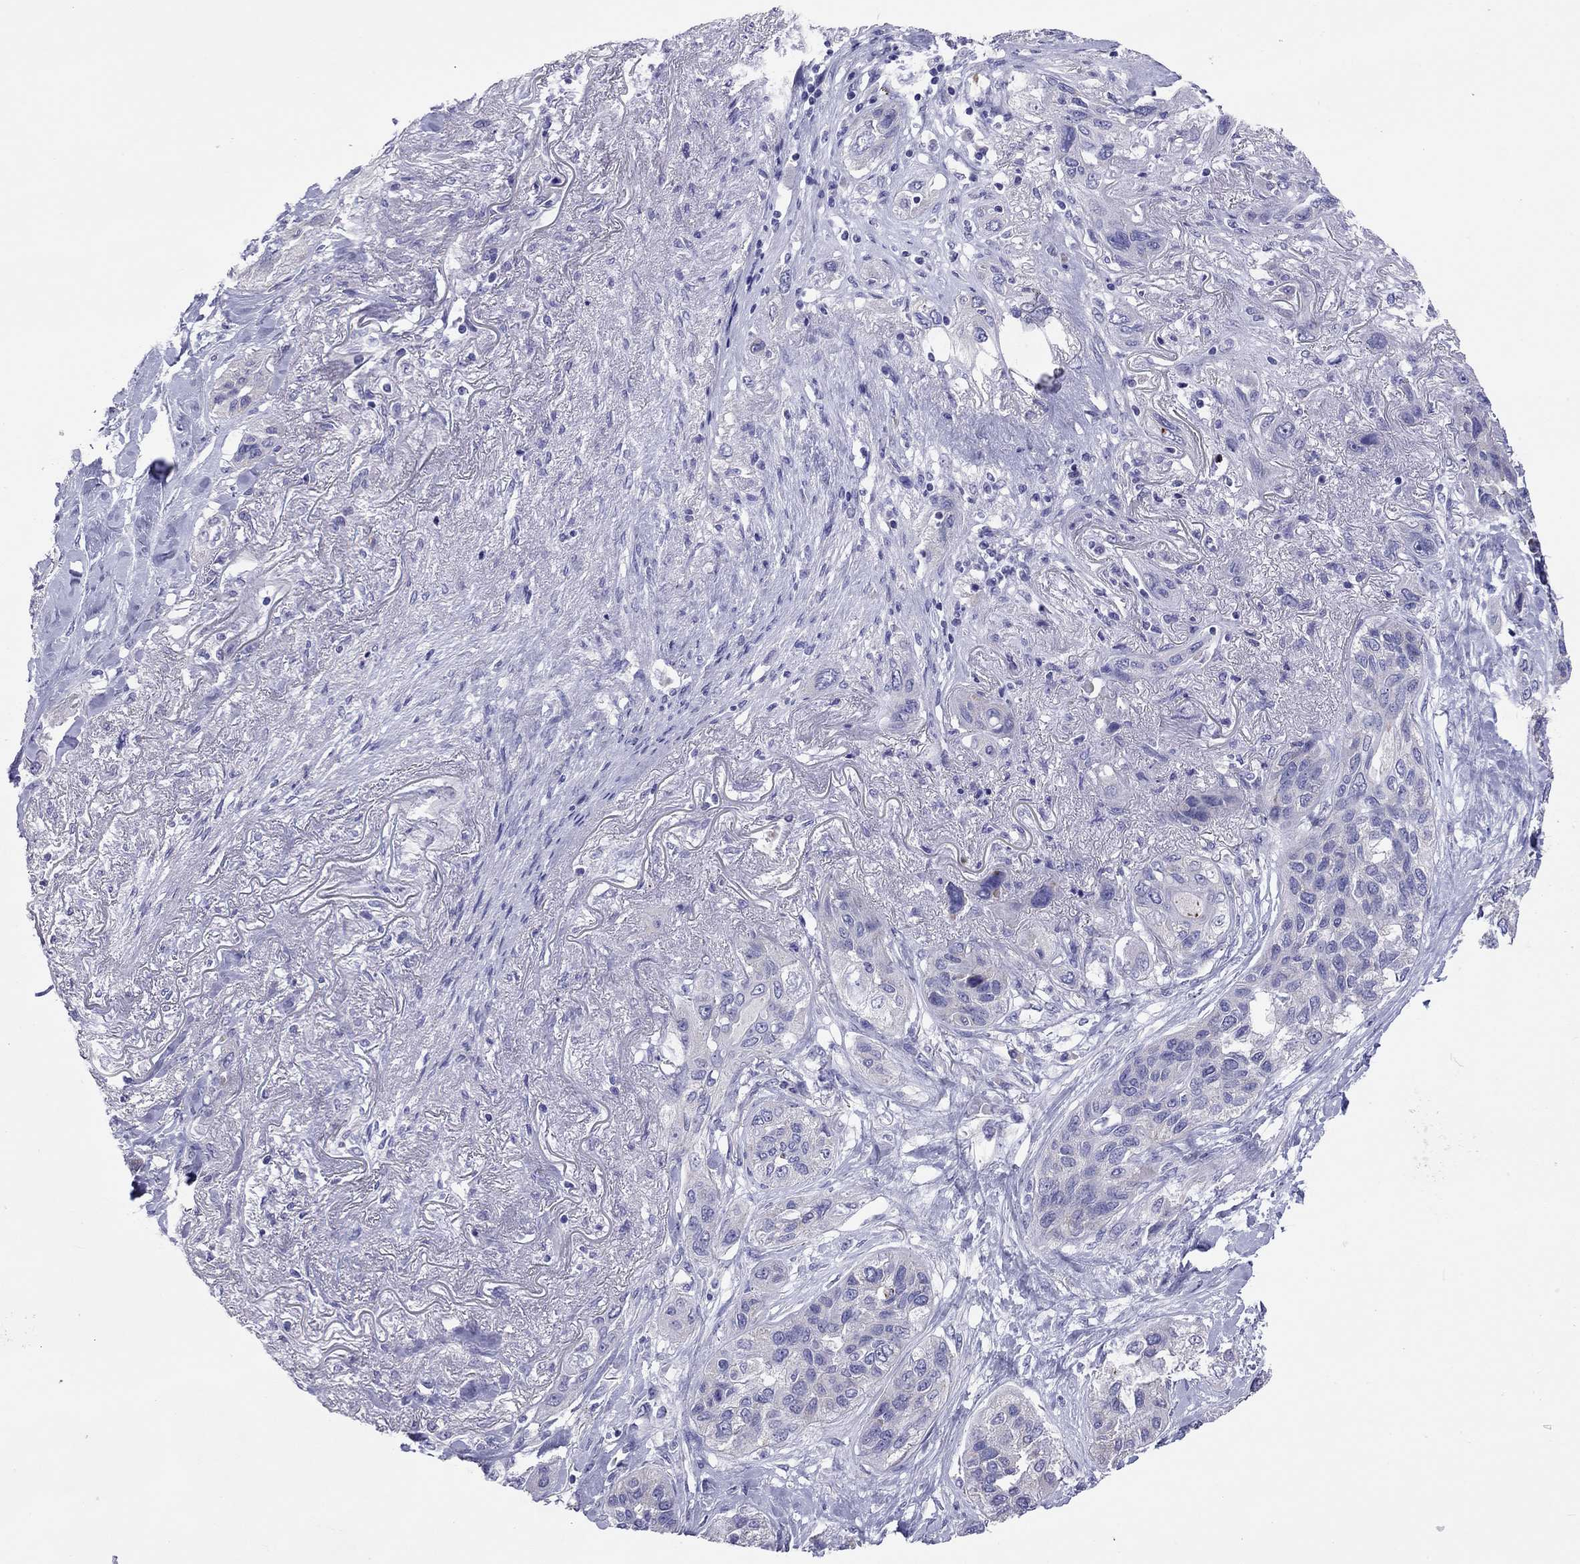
{"staining": {"intensity": "negative", "quantity": "none", "location": "none"}, "tissue": "lung cancer", "cell_type": "Tumor cells", "image_type": "cancer", "snomed": [{"axis": "morphology", "description": "Squamous cell carcinoma, NOS"}, {"axis": "topography", "description": "Lung"}], "caption": "Image shows no significant protein positivity in tumor cells of lung cancer (squamous cell carcinoma).", "gene": "COL9A1", "patient": {"sex": "female", "age": 70}}